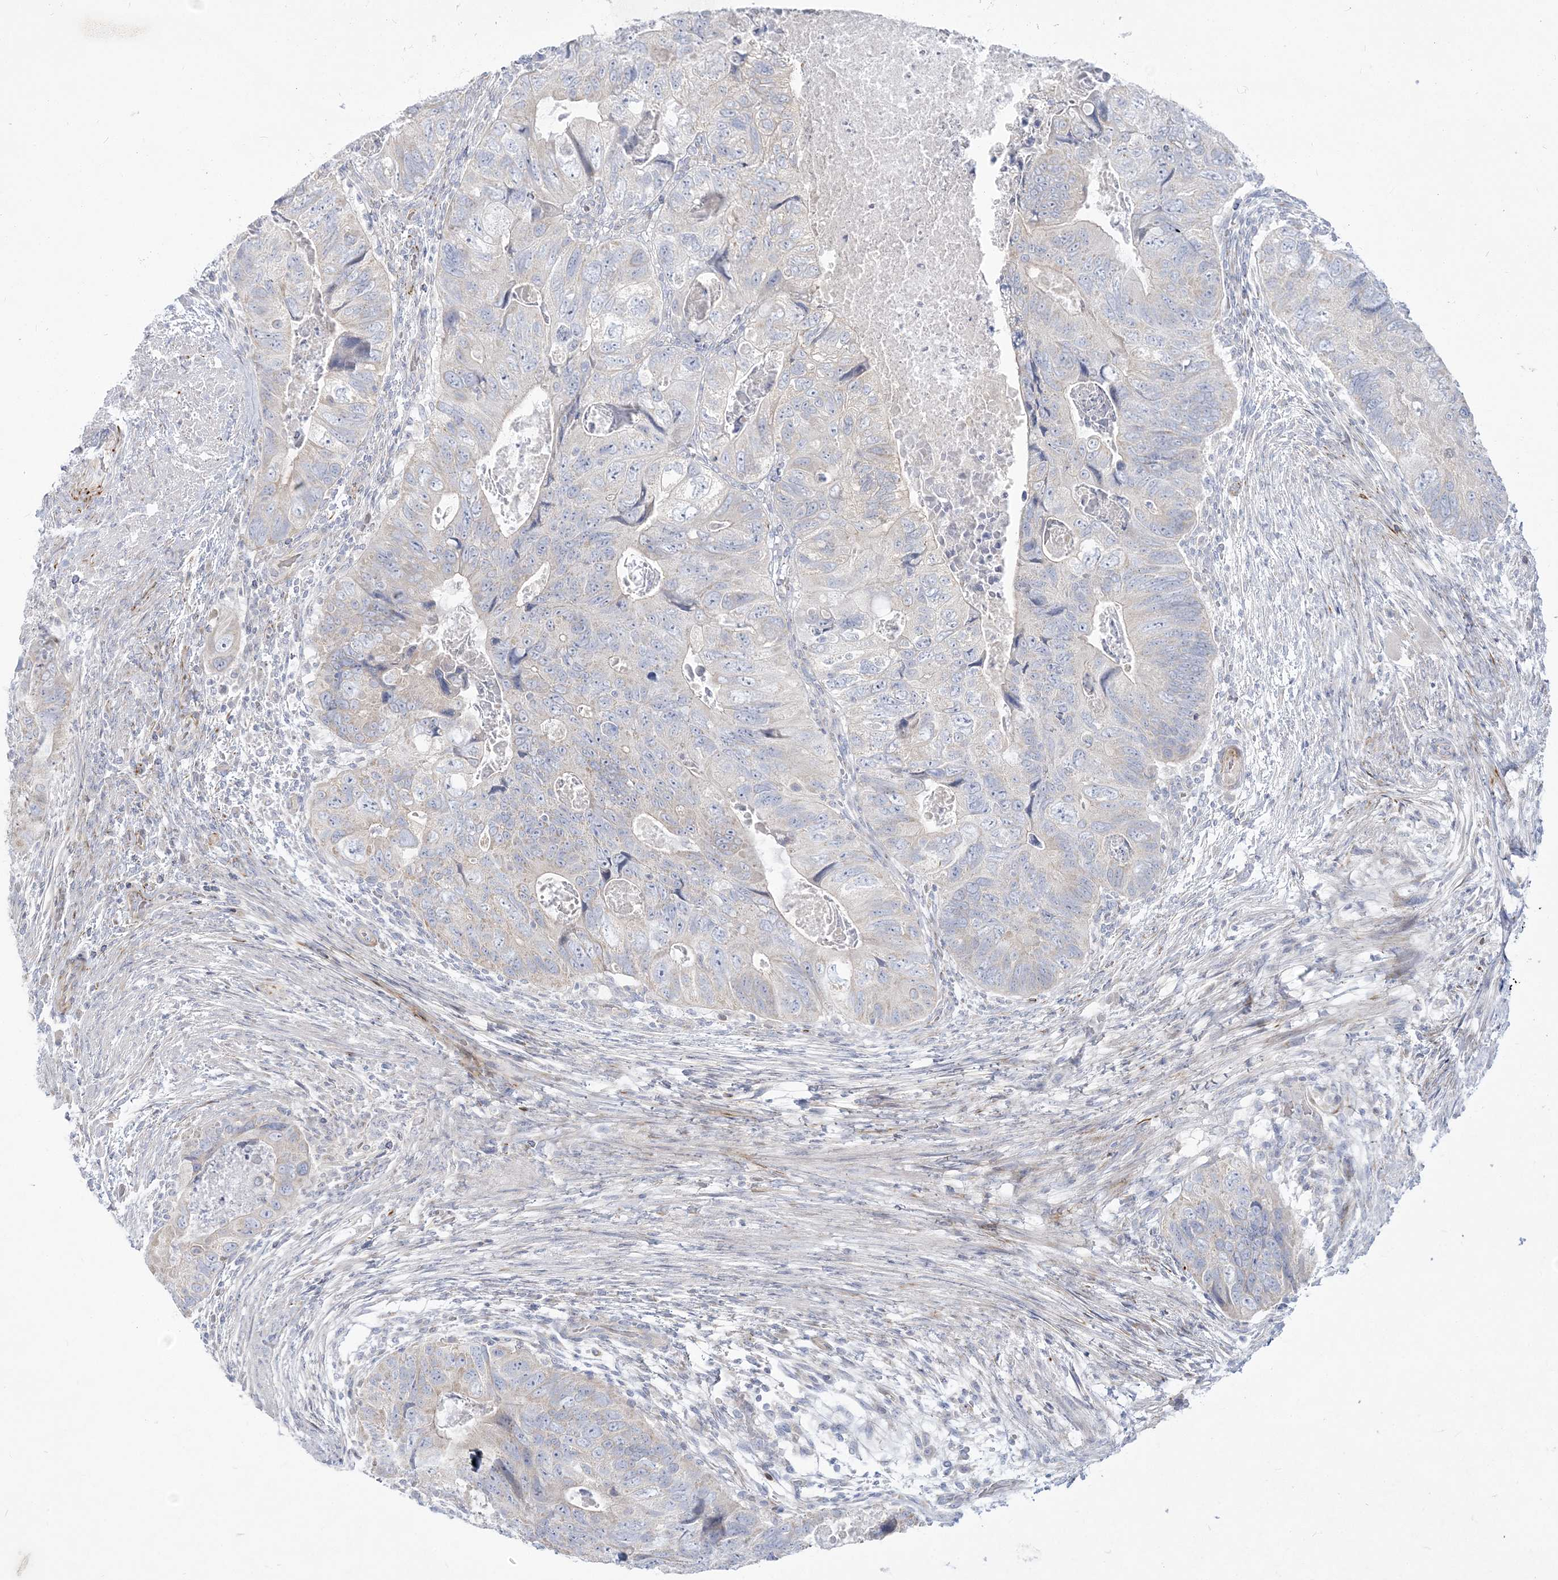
{"staining": {"intensity": "negative", "quantity": "none", "location": "none"}, "tissue": "colorectal cancer", "cell_type": "Tumor cells", "image_type": "cancer", "snomed": [{"axis": "morphology", "description": "Adenocarcinoma, NOS"}, {"axis": "topography", "description": "Rectum"}], "caption": "Immunohistochemical staining of adenocarcinoma (colorectal) demonstrates no significant positivity in tumor cells.", "gene": "GPAT2", "patient": {"sex": "male", "age": 63}}